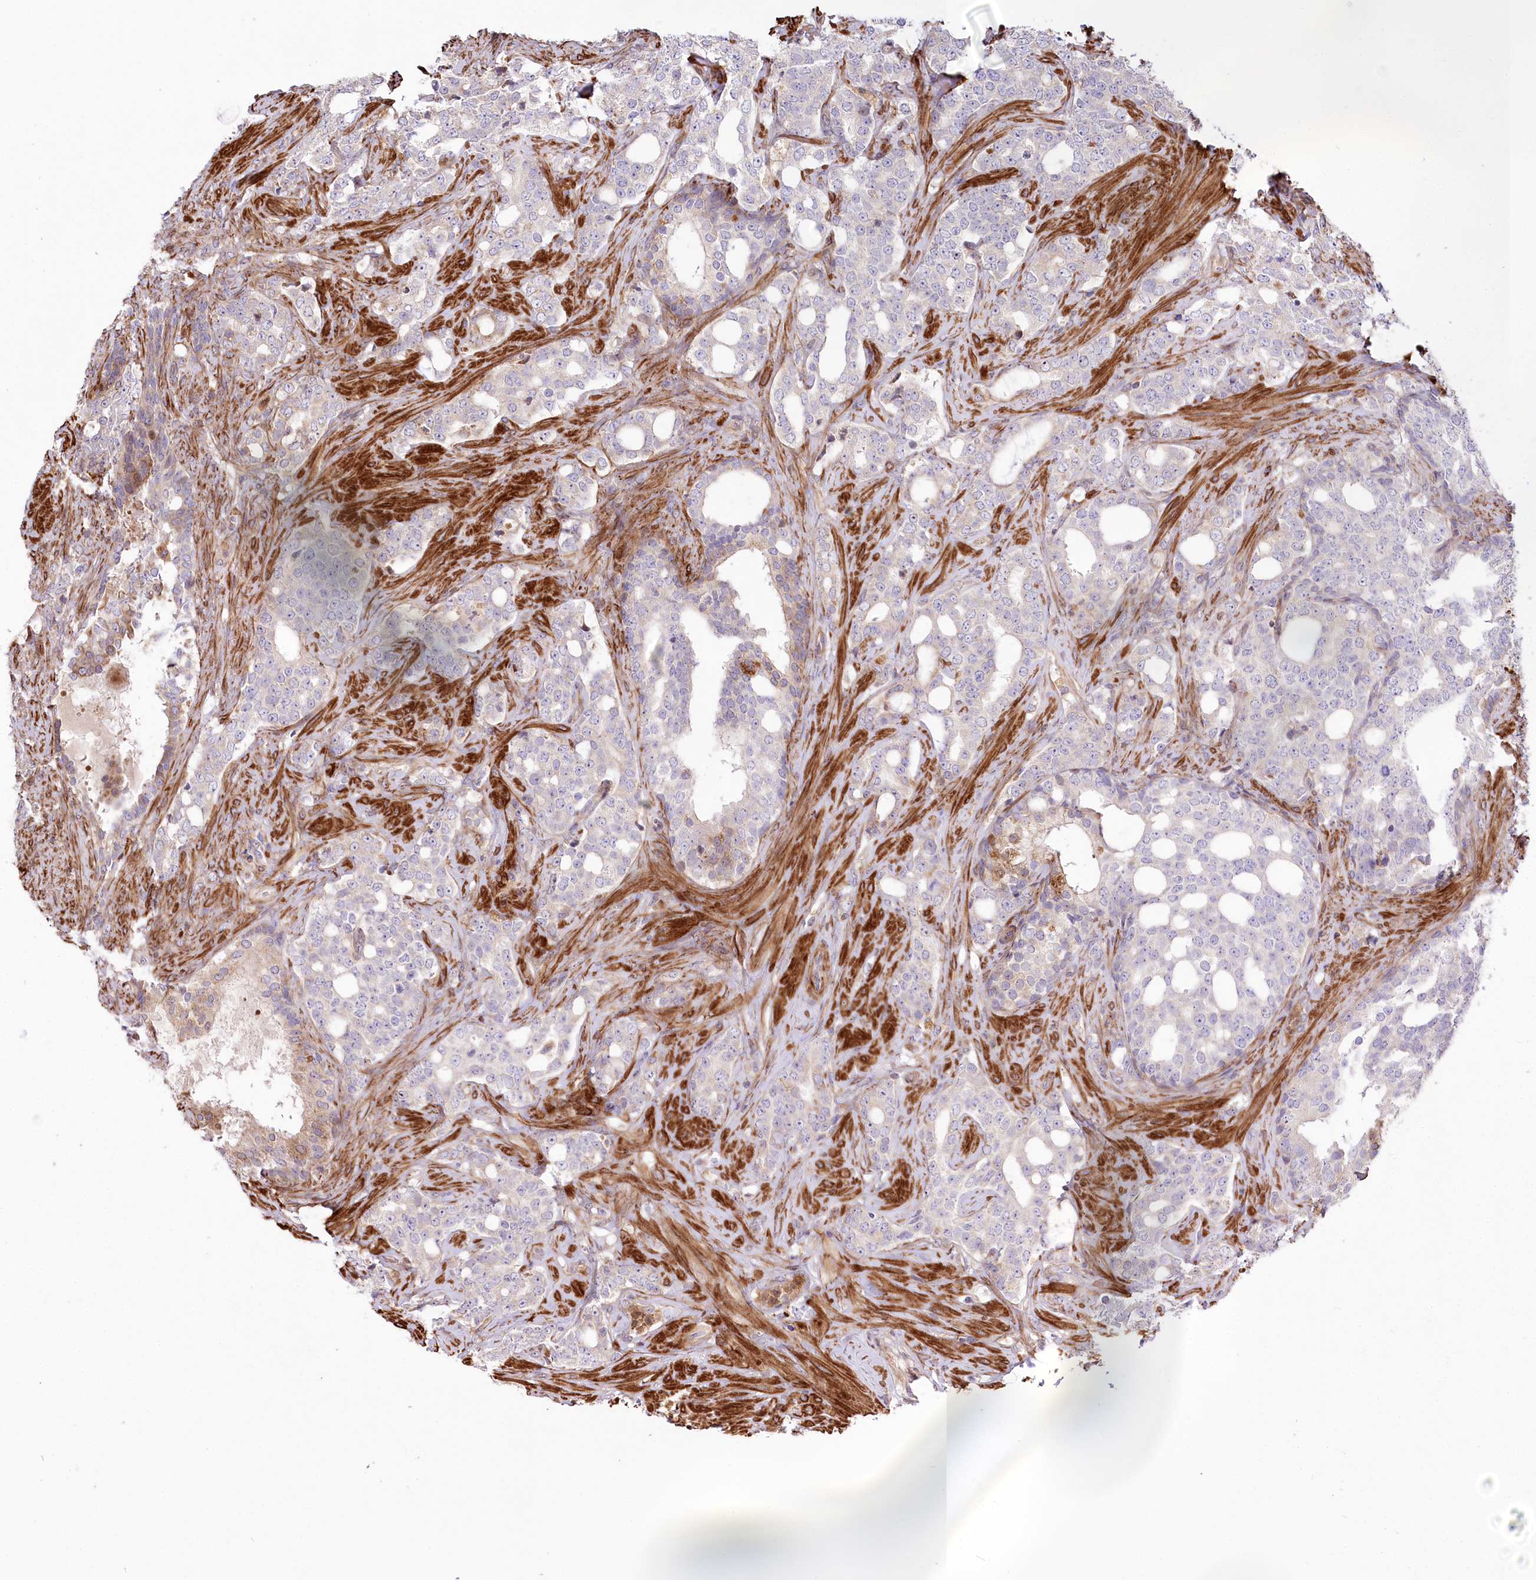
{"staining": {"intensity": "negative", "quantity": "none", "location": "none"}, "tissue": "prostate cancer", "cell_type": "Tumor cells", "image_type": "cancer", "snomed": [{"axis": "morphology", "description": "Adenocarcinoma, High grade"}, {"axis": "topography", "description": "Prostate"}], "caption": "Human prostate cancer (adenocarcinoma (high-grade)) stained for a protein using immunohistochemistry (IHC) reveals no positivity in tumor cells.", "gene": "RNF24", "patient": {"sex": "male", "age": 64}}